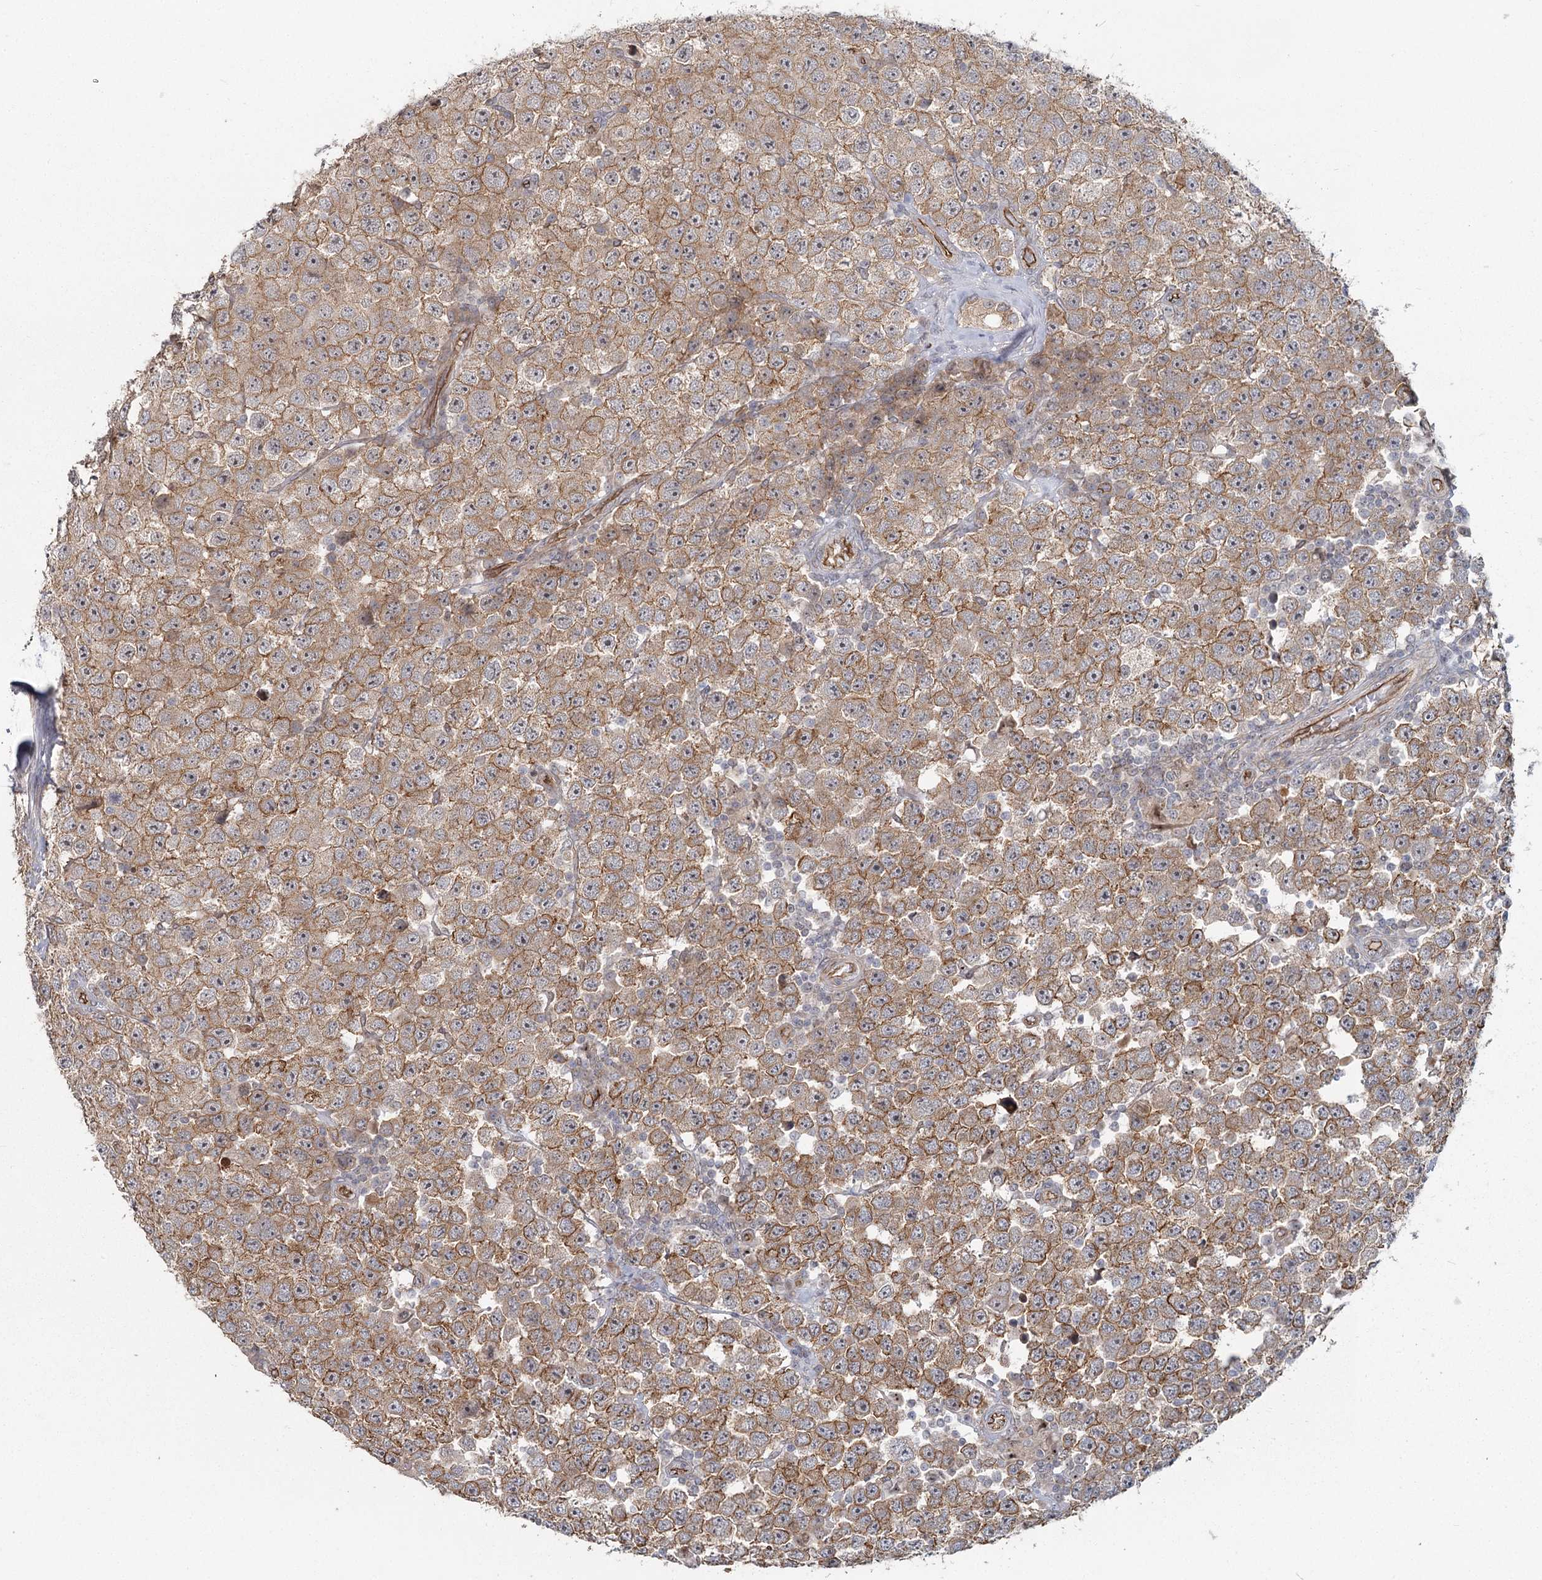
{"staining": {"intensity": "moderate", "quantity": ">75%", "location": "cytoplasmic/membranous"}, "tissue": "testis cancer", "cell_type": "Tumor cells", "image_type": "cancer", "snomed": [{"axis": "morphology", "description": "Seminoma, NOS"}, {"axis": "topography", "description": "Testis"}], "caption": "Immunohistochemistry of human testis cancer (seminoma) reveals medium levels of moderate cytoplasmic/membranous expression in approximately >75% of tumor cells. The staining was performed using DAB (3,3'-diaminobenzidine), with brown indicating positive protein expression. Nuclei are stained blue with hematoxylin.", "gene": "RPP14", "patient": {"sex": "male", "age": 28}}